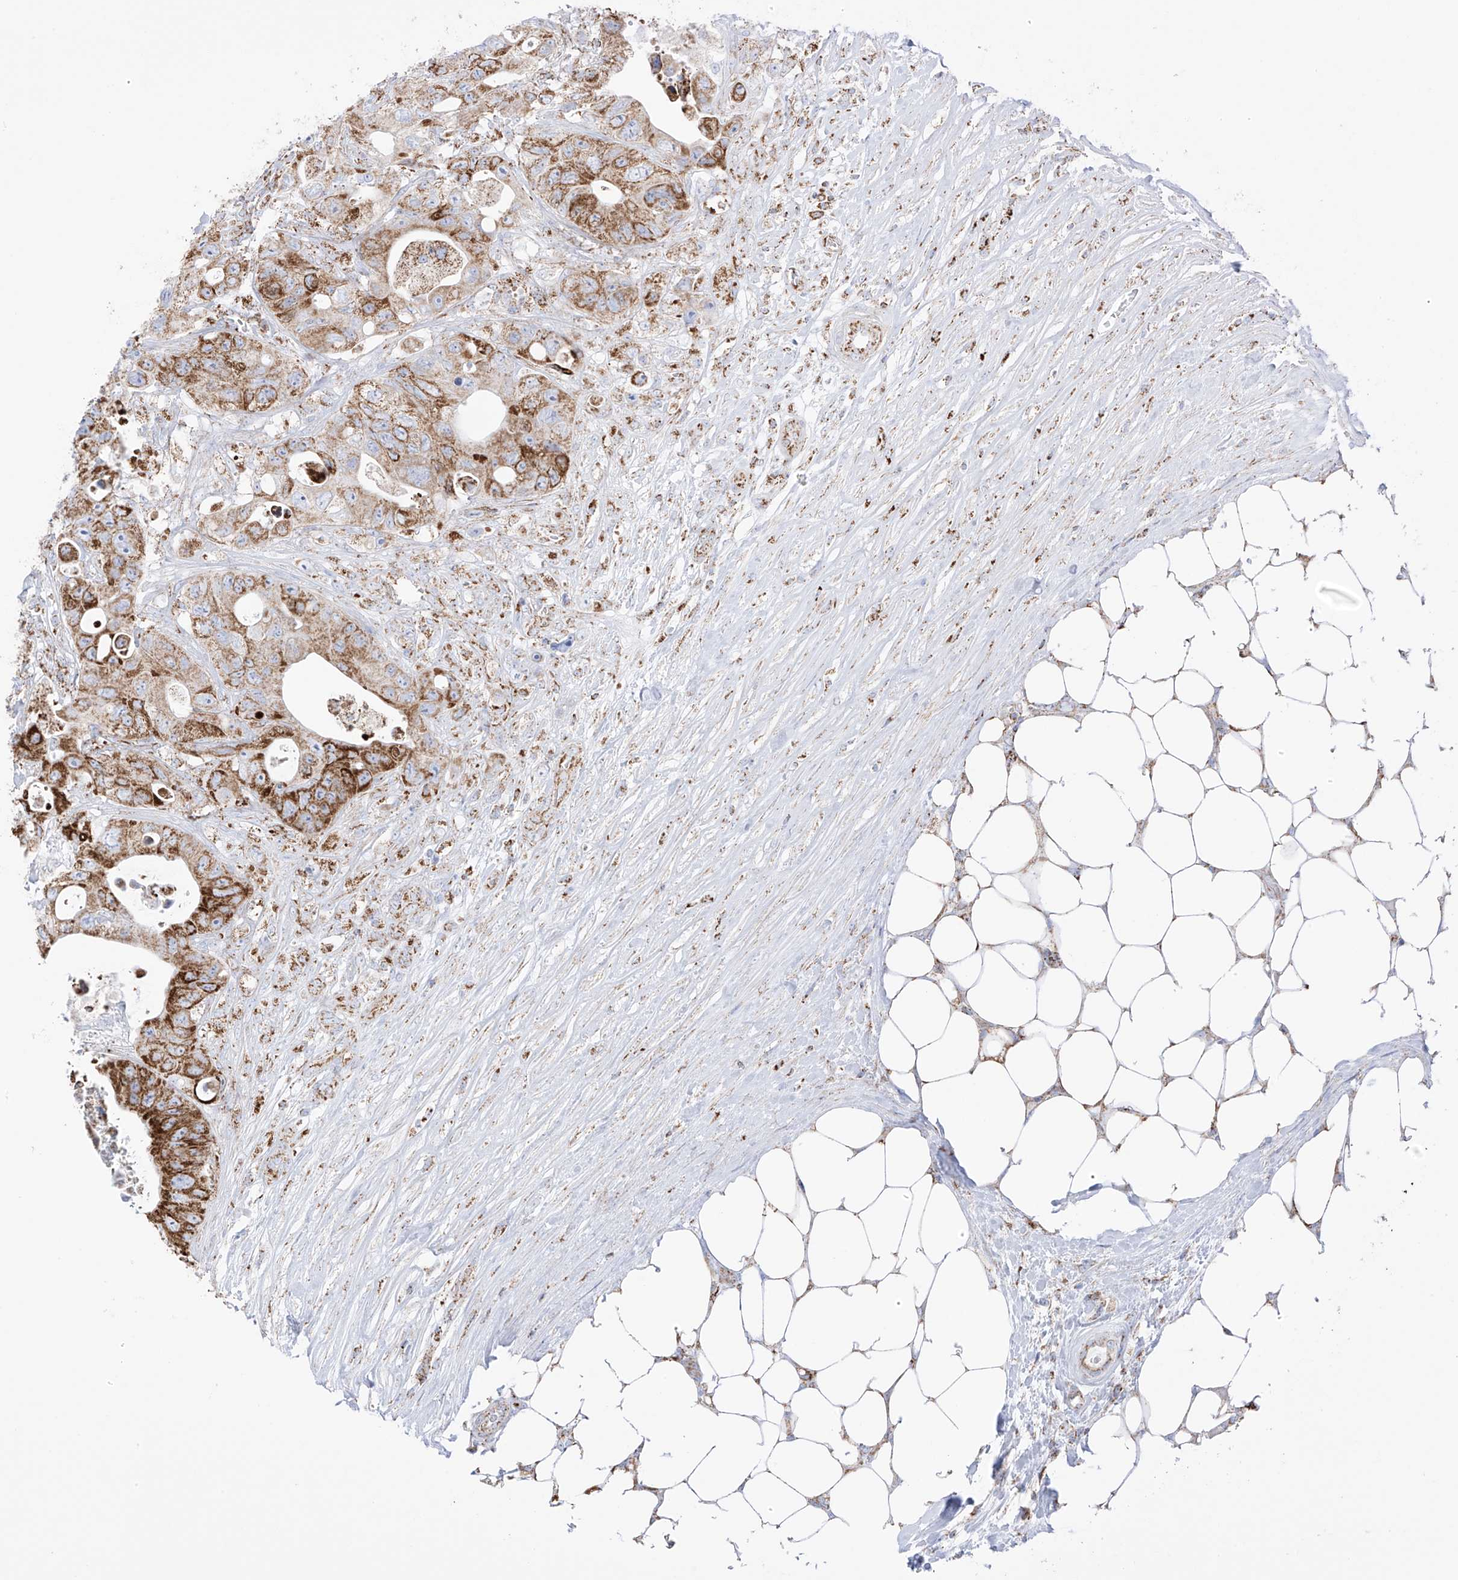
{"staining": {"intensity": "moderate", "quantity": ">75%", "location": "cytoplasmic/membranous"}, "tissue": "colorectal cancer", "cell_type": "Tumor cells", "image_type": "cancer", "snomed": [{"axis": "morphology", "description": "Adenocarcinoma, NOS"}, {"axis": "topography", "description": "Colon"}], "caption": "This micrograph displays immunohistochemistry (IHC) staining of human adenocarcinoma (colorectal), with medium moderate cytoplasmic/membranous expression in about >75% of tumor cells.", "gene": "XKR3", "patient": {"sex": "female", "age": 46}}